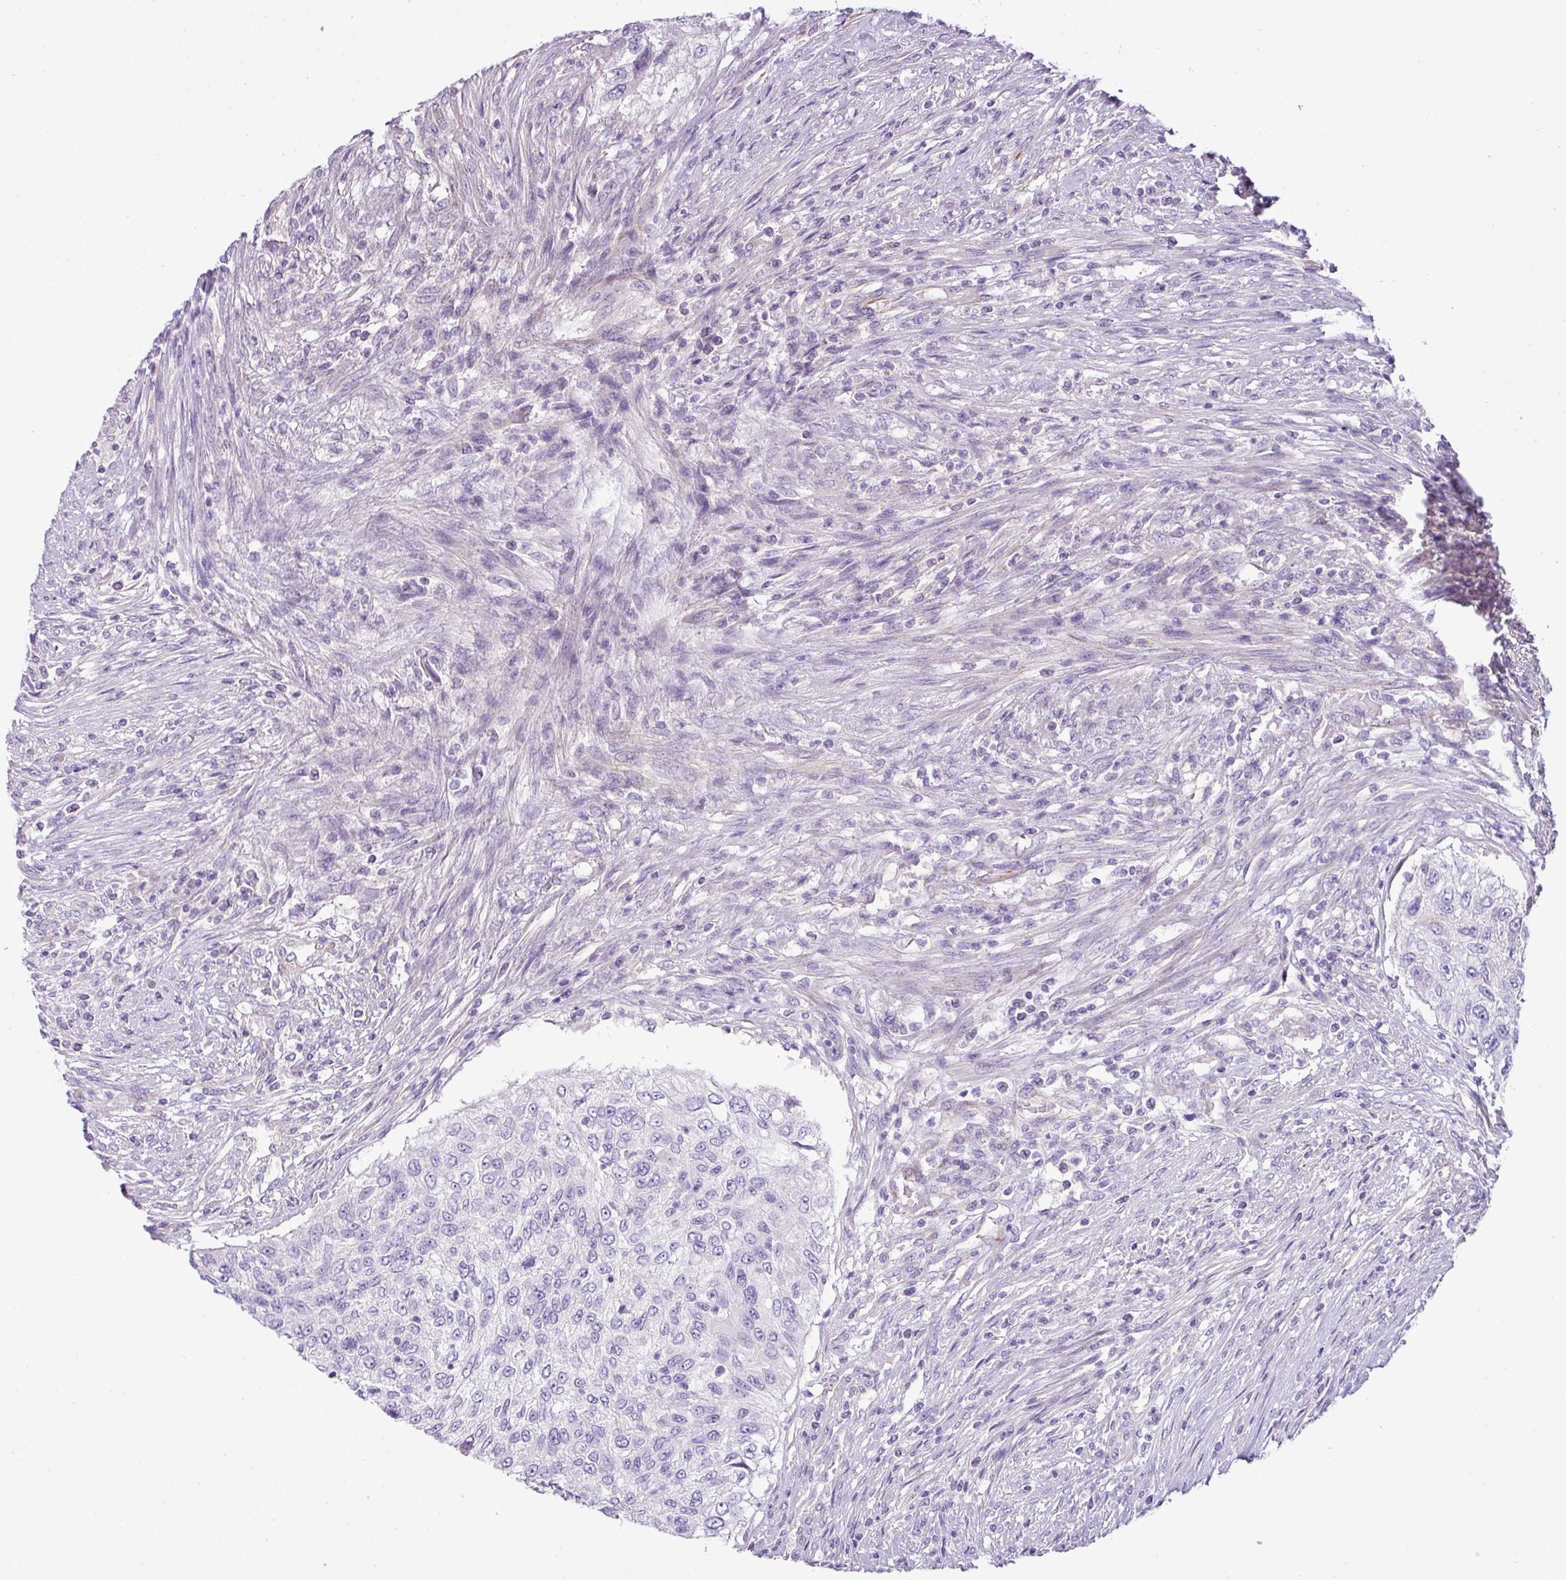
{"staining": {"intensity": "negative", "quantity": "none", "location": "none"}, "tissue": "urothelial cancer", "cell_type": "Tumor cells", "image_type": "cancer", "snomed": [{"axis": "morphology", "description": "Urothelial carcinoma, High grade"}, {"axis": "topography", "description": "Urinary bladder"}], "caption": "Immunohistochemical staining of human high-grade urothelial carcinoma demonstrates no significant staining in tumor cells.", "gene": "ENSG00000273748", "patient": {"sex": "female", "age": 60}}